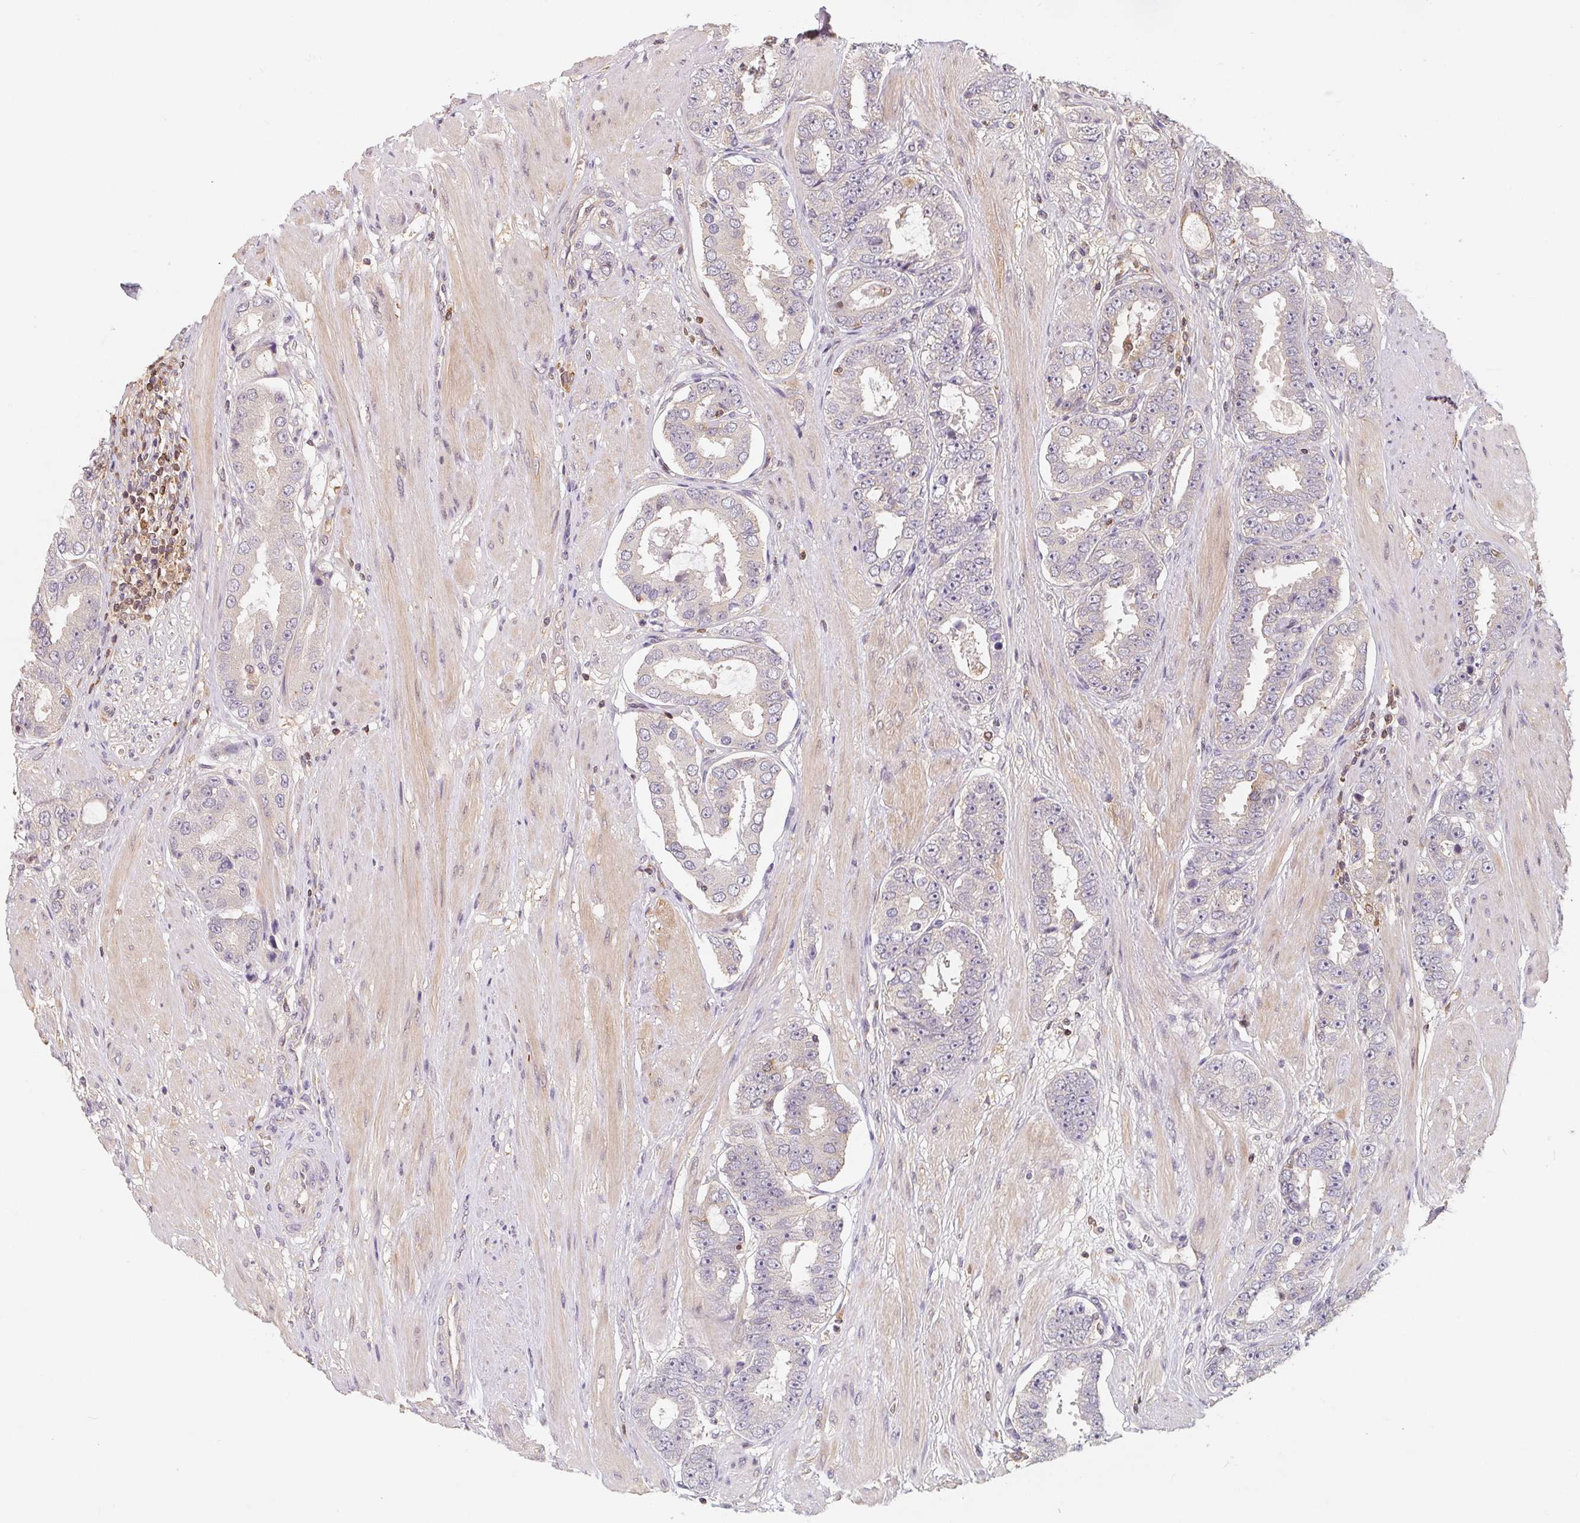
{"staining": {"intensity": "negative", "quantity": "none", "location": "none"}, "tissue": "prostate cancer", "cell_type": "Tumor cells", "image_type": "cancer", "snomed": [{"axis": "morphology", "description": "Adenocarcinoma, High grade"}, {"axis": "topography", "description": "Prostate"}], "caption": "Immunohistochemistry (IHC) of prostate high-grade adenocarcinoma displays no positivity in tumor cells.", "gene": "ANKRD13A", "patient": {"sex": "male", "age": 63}}